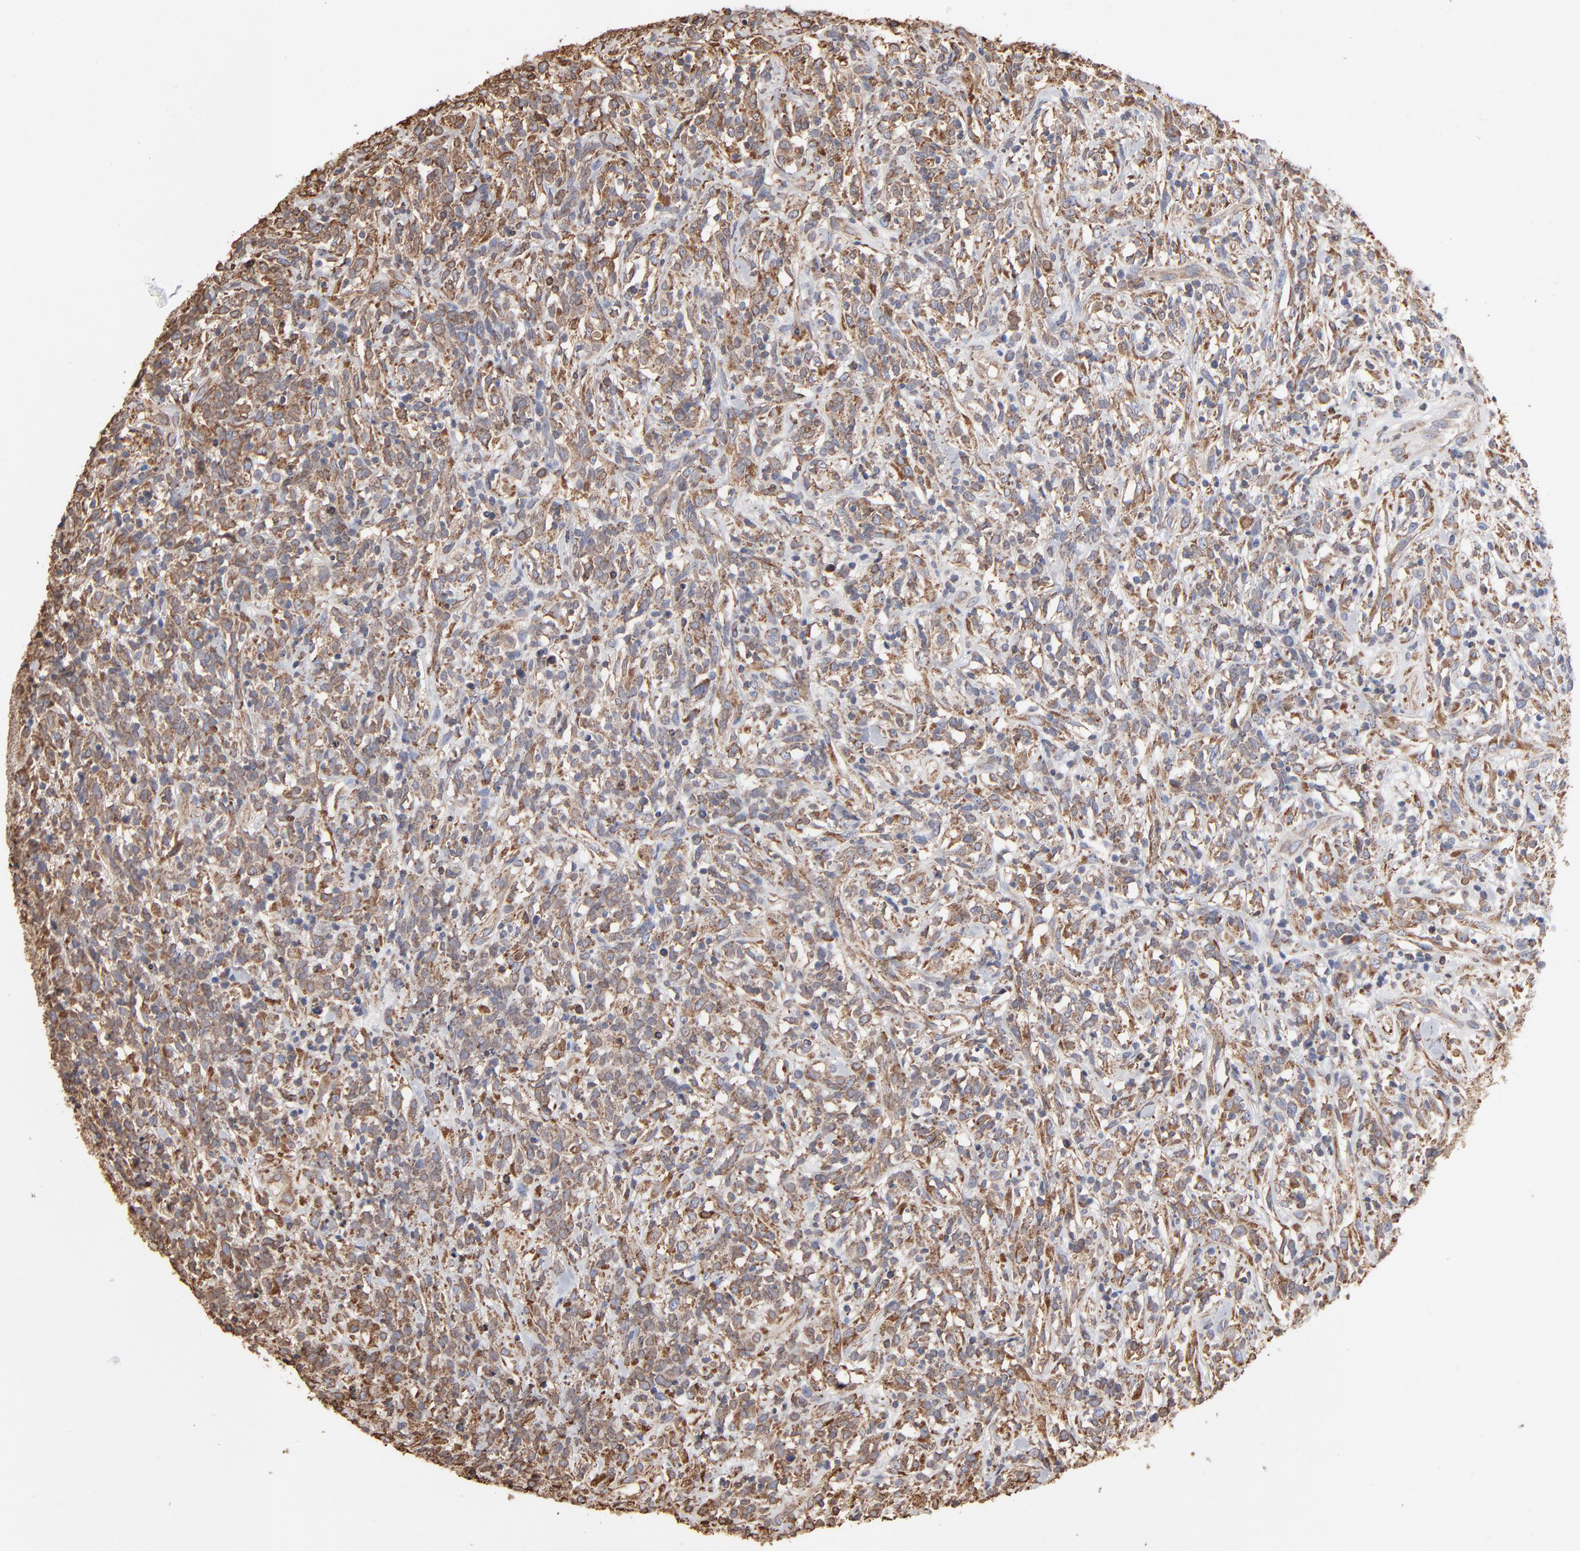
{"staining": {"intensity": "negative", "quantity": "none", "location": "none"}, "tissue": "lymphoma", "cell_type": "Tumor cells", "image_type": "cancer", "snomed": [{"axis": "morphology", "description": "Malignant lymphoma, non-Hodgkin's type, High grade"}, {"axis": "topography", "description": "Lymph node"}], "caption": "Human high-grade malignant lymphoma, non-Hodgkin's type stained for a protein using IHC exhibits no expression in tumor cells.", "gene": "PDIA3", "patient": {"sex": "female", "age": 73}}